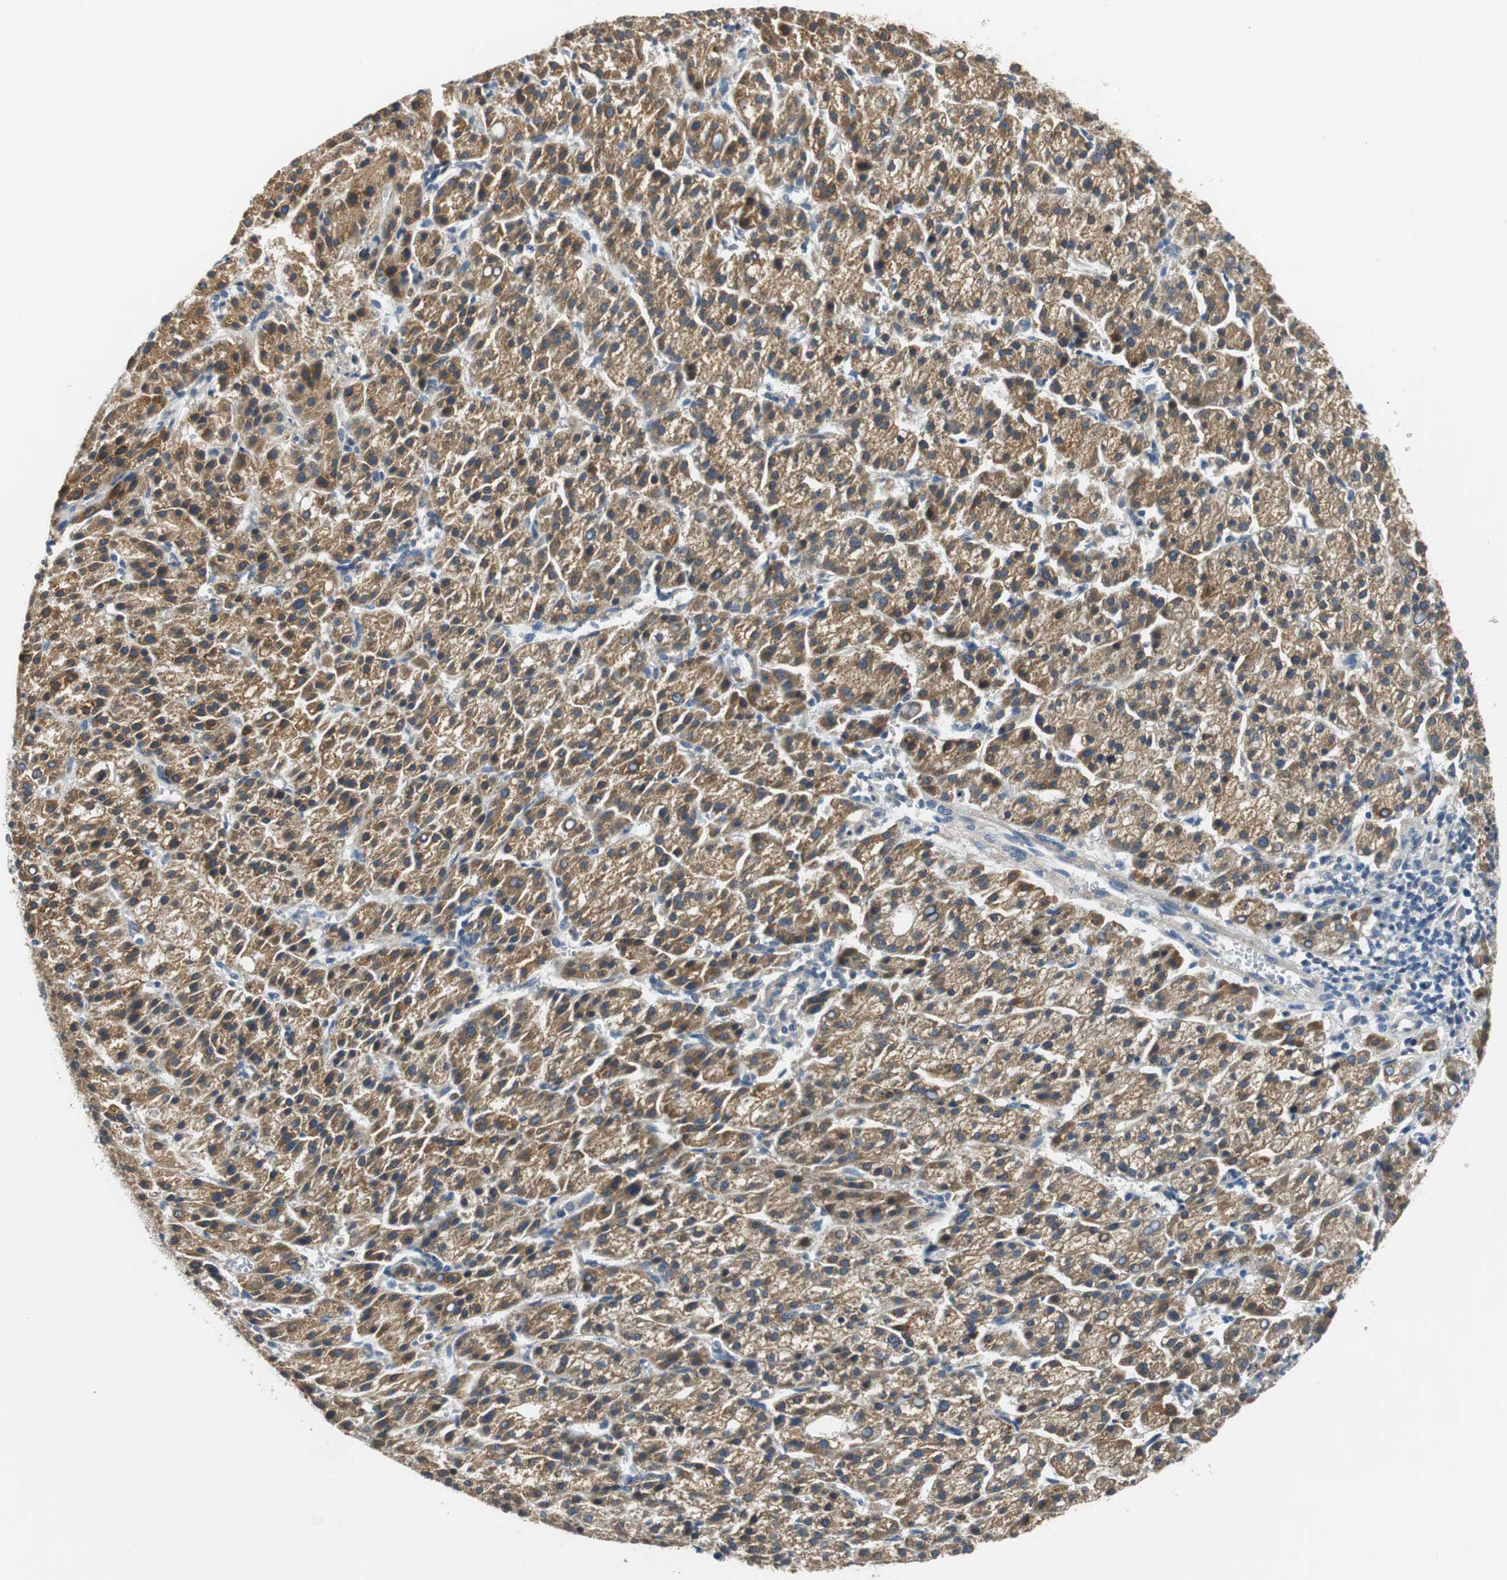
{"staining": {"intensity": "strong", "quantity": ">75%", "location": "cytoplasmic/membranous"}, "tissue": "liver cancer", "cell_type": "Tumor cells", "image_type": "cancer", "snomed": [{"axis": "morphology", "description": "Carcinoma, Hepatocellular, NOS"}, {"axis": "topography", "description": "Liver"}], "caption": "Approximately >75% of tumor cells in human liver cancer show strong cytoplasmic/membranous protein expression as visualized by brown immunohistochemical staining.", "gene": "FADS2", "patient": {"sex": "female", "age": 58}}